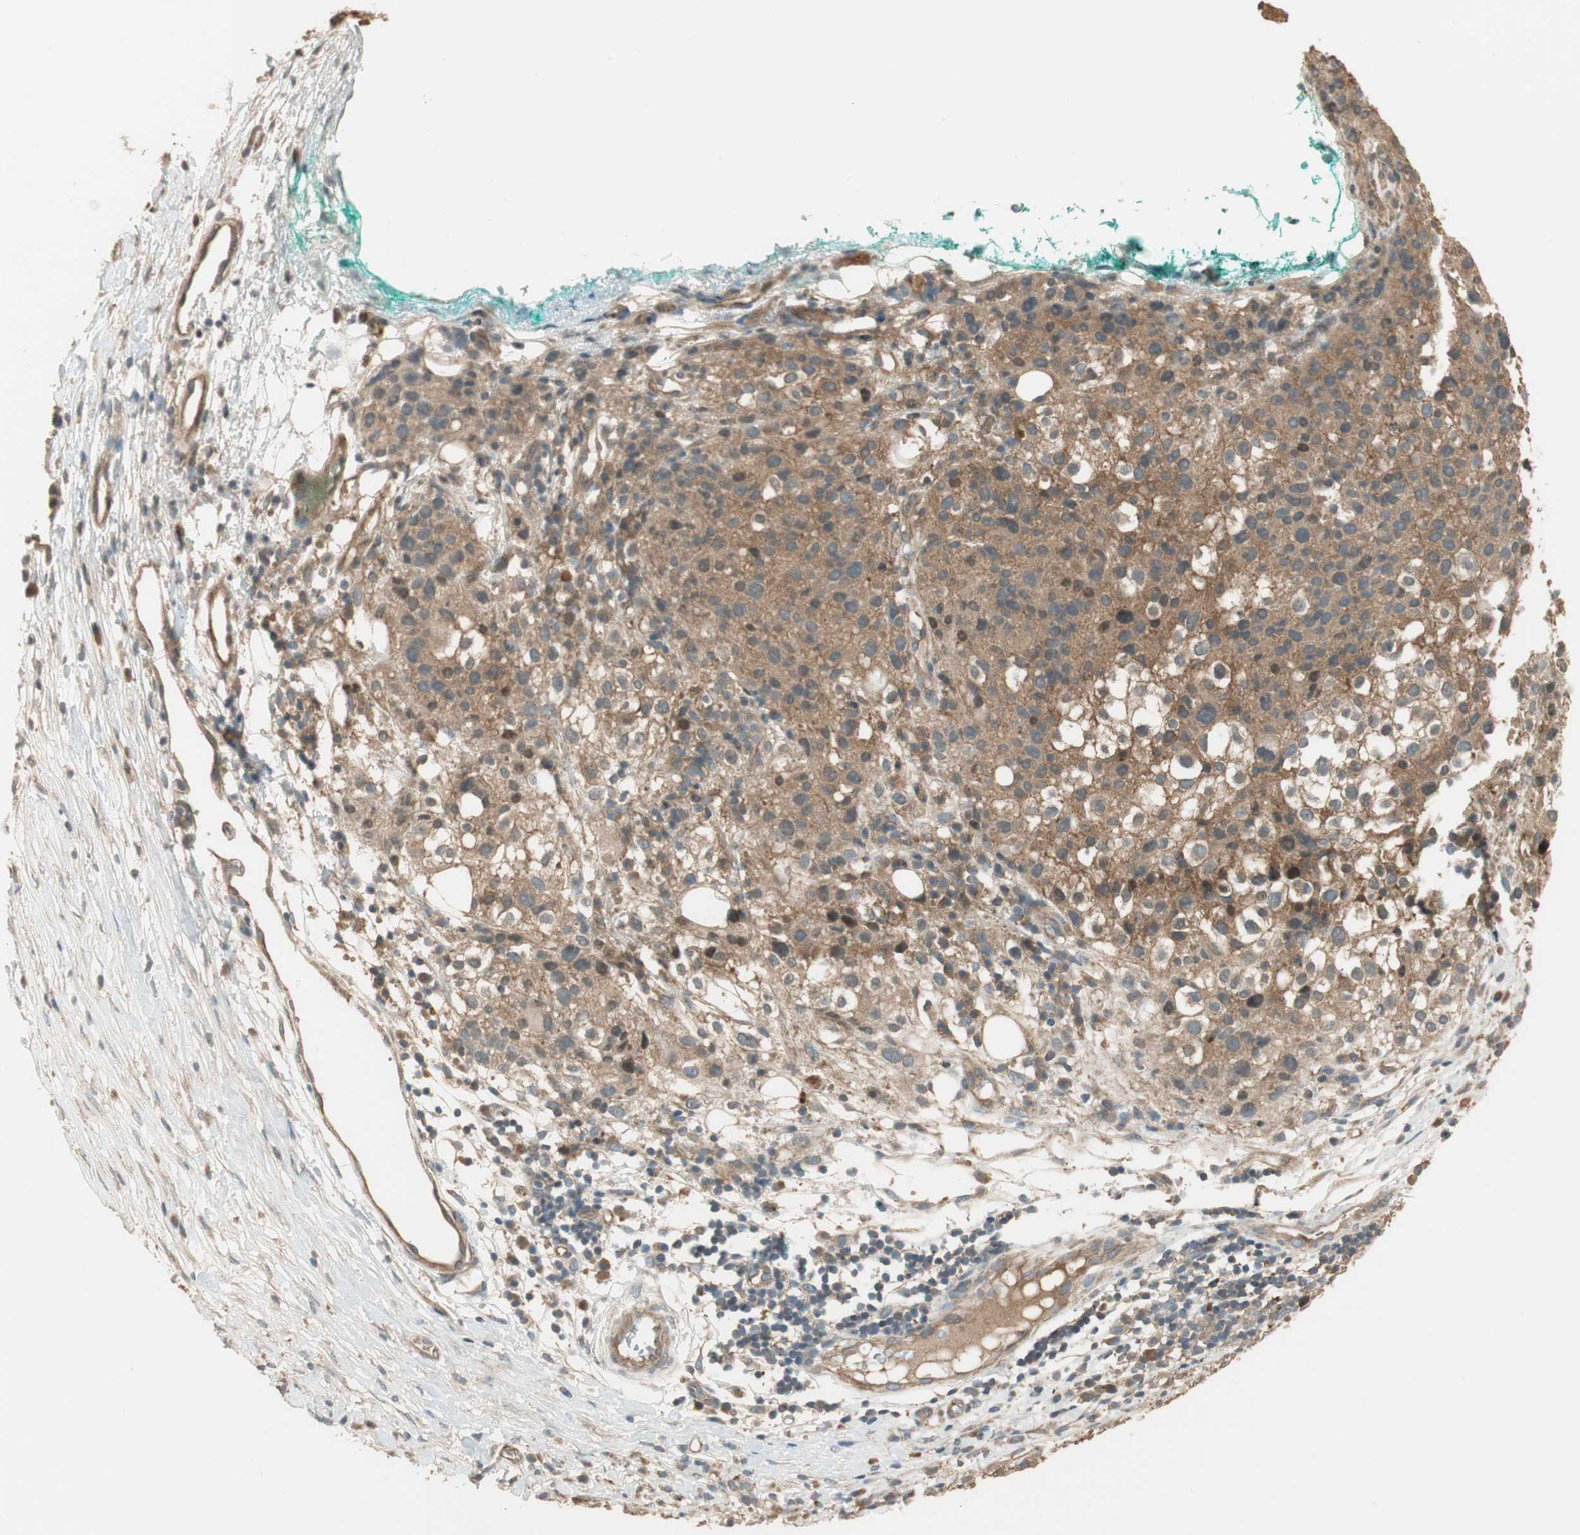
{"staining": {"intensity": "moderate", "quantity": ">75%", "location": "cytoplasmic/membranous"}, "tissue": "melanoma", "cell_type": "Tumor cells", "image_type": "cancer", "snomed": [{"axis": "morphology", "description": "Necrosis, NOS"}, {"axis": "morphology", "description": "Malignant melanoma, NOS"}, {"axis": "topography", "description": "Skin"}], "caption": "This is a histology image of immunohistochemistry staining of malignant melanoma, which shows moderate expression in the cytoplasmic/membranous of tumor cells.", "gene": "PFDN5", "patient": {"sex": "female", "age": 87}}